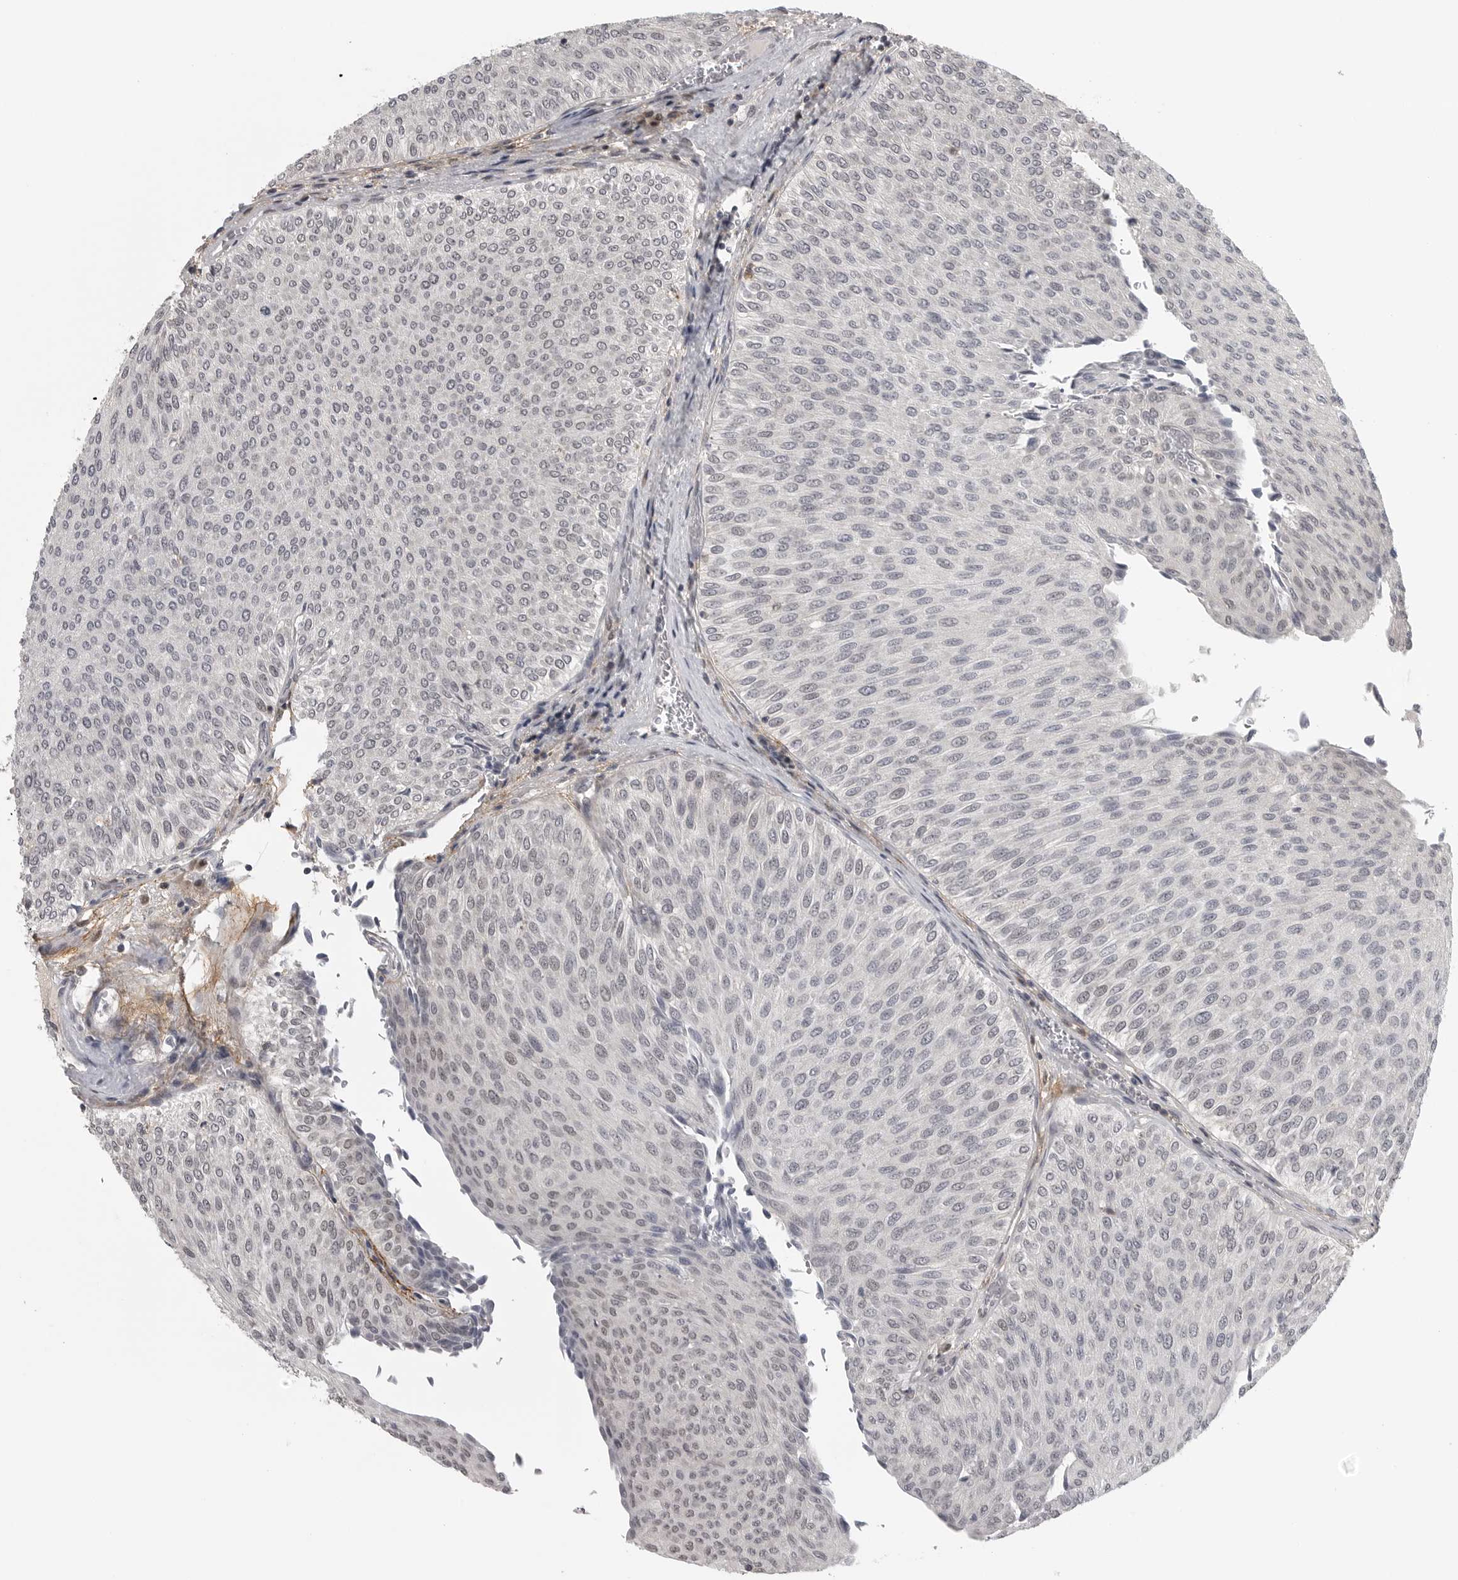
{"staining": {"intensity": "negative", "quantity": "none", "location": "none"}, "tissue": "urothelial cancer", "cell_type": "Tumor cells", "image_type": "cancer", "snomed": [{"axis": "morphology", "description": "Urothelial carcinoma, Low grade"}, {"axis": "topography", "description": "Urinary bladder"}], "caption": "Photomicrograph shows no protein expression in tumor cells of low-grade urothelial carcinoma tissue. (DAB (3,3'-diaminobenzidine) immunohistochemistry (IHC) with hematoxylin counter stain).", "gene": "UROD", "patient": {"sex": "male", "age": 78}}